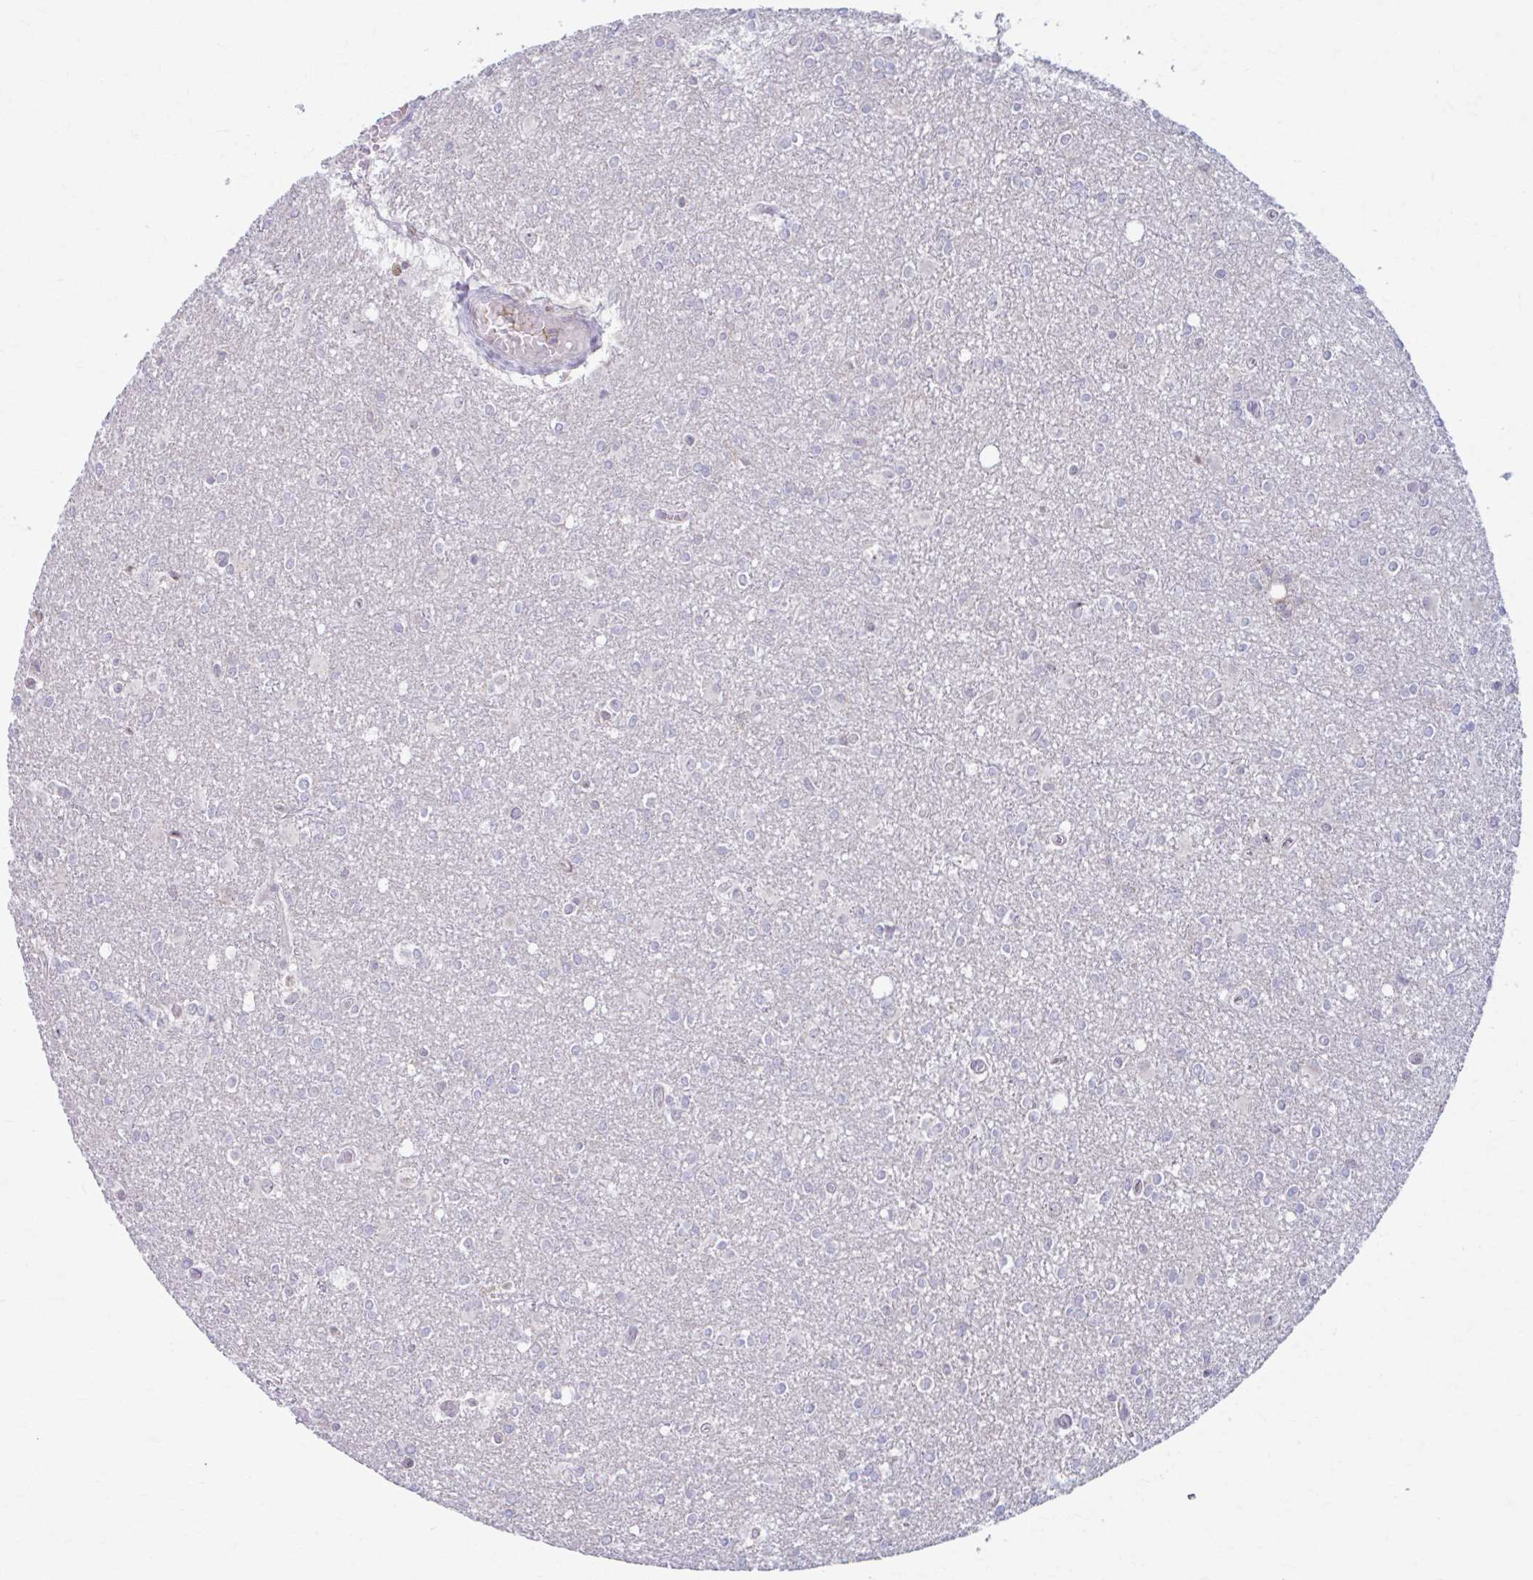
{"staining": {"intensity": "negative", "quantity": "none", "location": "none"}, "tissue": "glioma", "cell_type": "Tumor cells", "image_type": "cancer", "snomed": [{"axis": "morphology", "description": "Glioma, malignant, High grade"}, {"axis": "topography", "description": "Brain"}], "caption": "This is an immunohistochemistry histopathology image of glioma. There is no expression in tumor cells.", "gene": "ADAT3", "patient": {"sex": "male", "age": 48}}